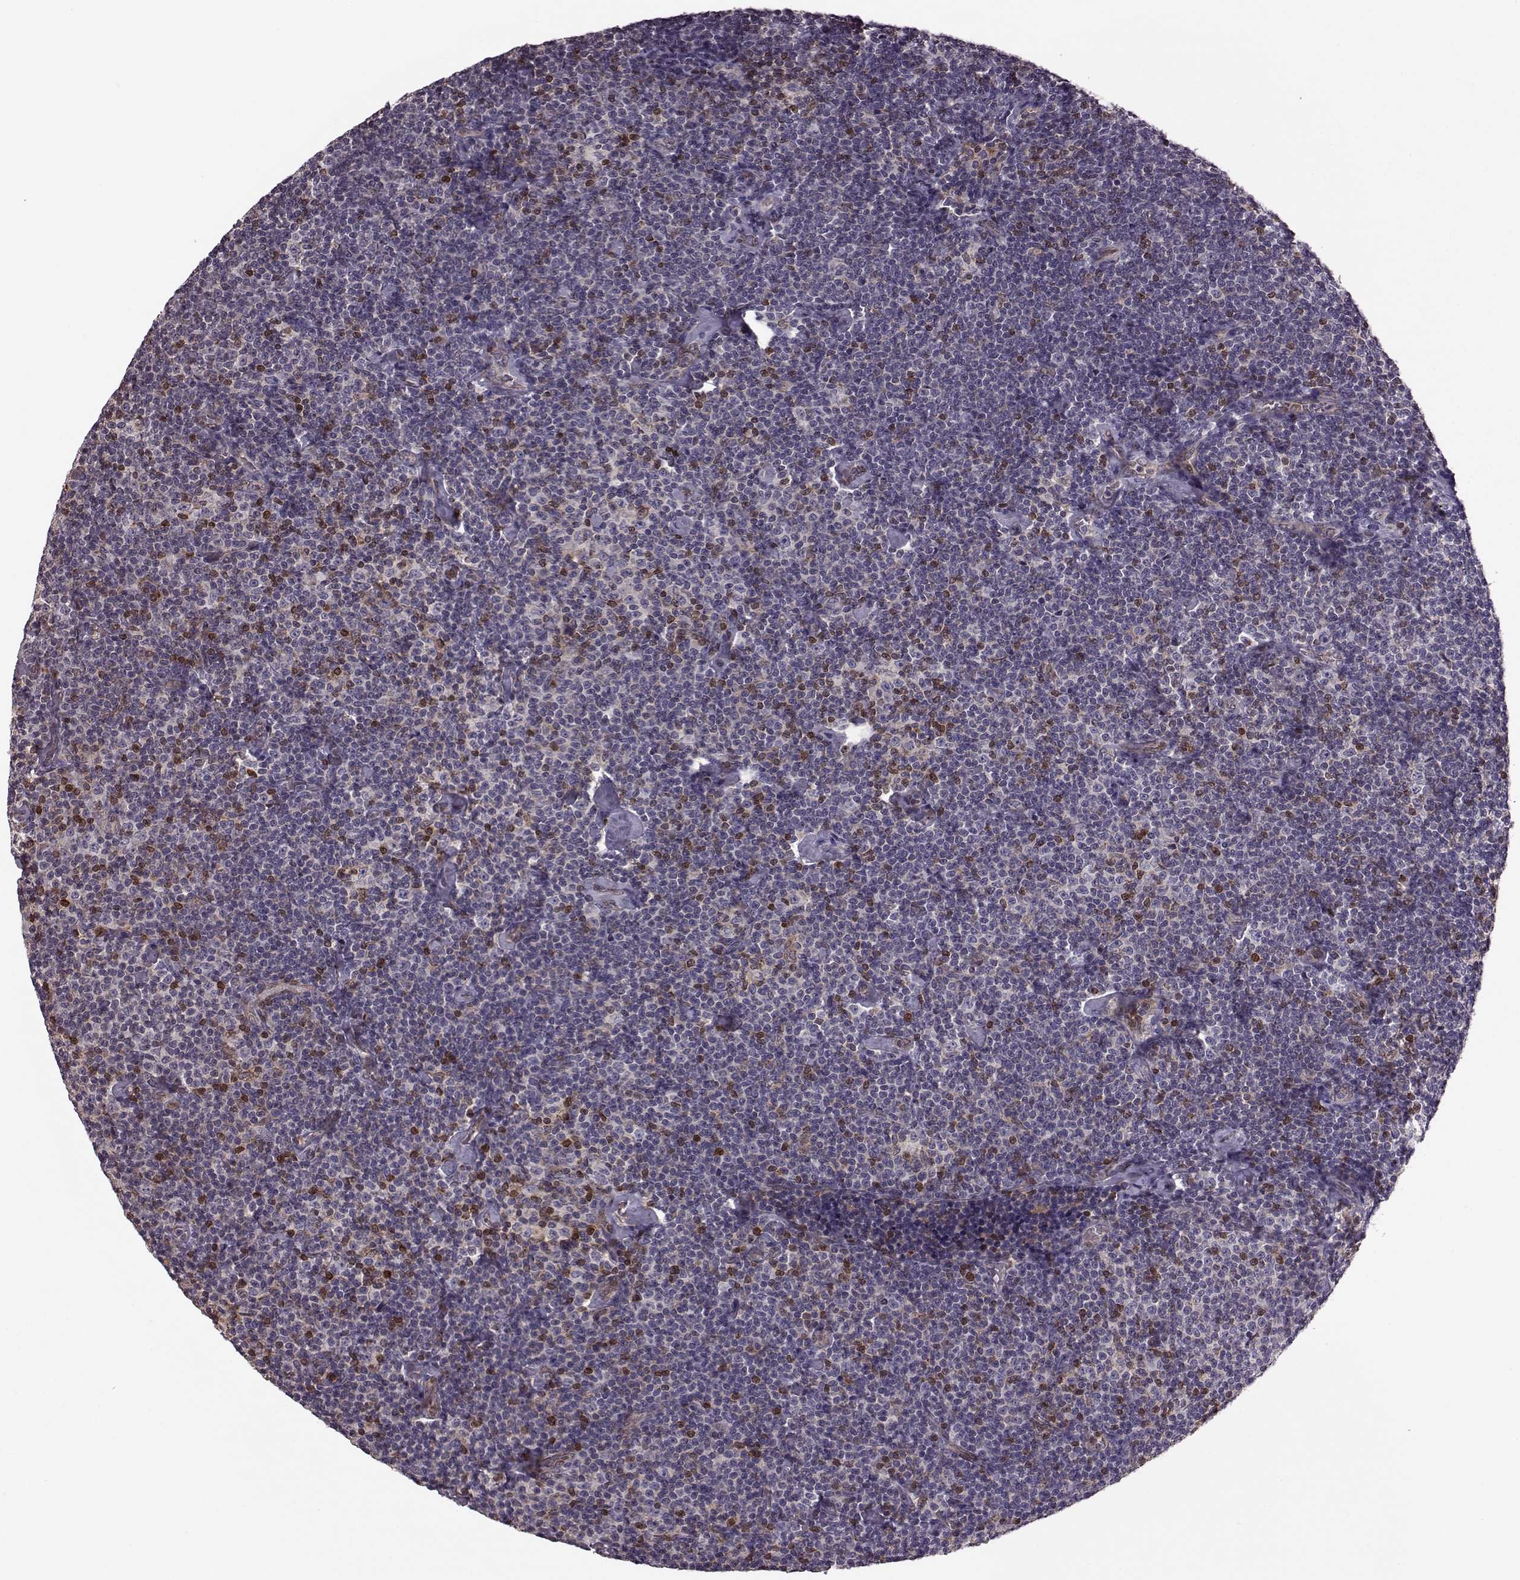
{"staining": {"intensity": "negative", "quantity": "none", "location": "none"}, "tissue": "lymphoma", "cell_type": "Tumor cells", "image_type": "cancer", "snomed": [{"axis": "morphology", "description": "Malignant lymphoma, non-Hodgkin's type, Low grade"}, {"axis": "topography", "description": "Lymph node"}], "caption": "Human low-grade malignant lymphoma, non-Hodgkin's type stained for a protein using IHC reveals no positivity in tumor cells.", "gene": "CDC42SE1", "patient": {"sex": "male", "age": 81}}